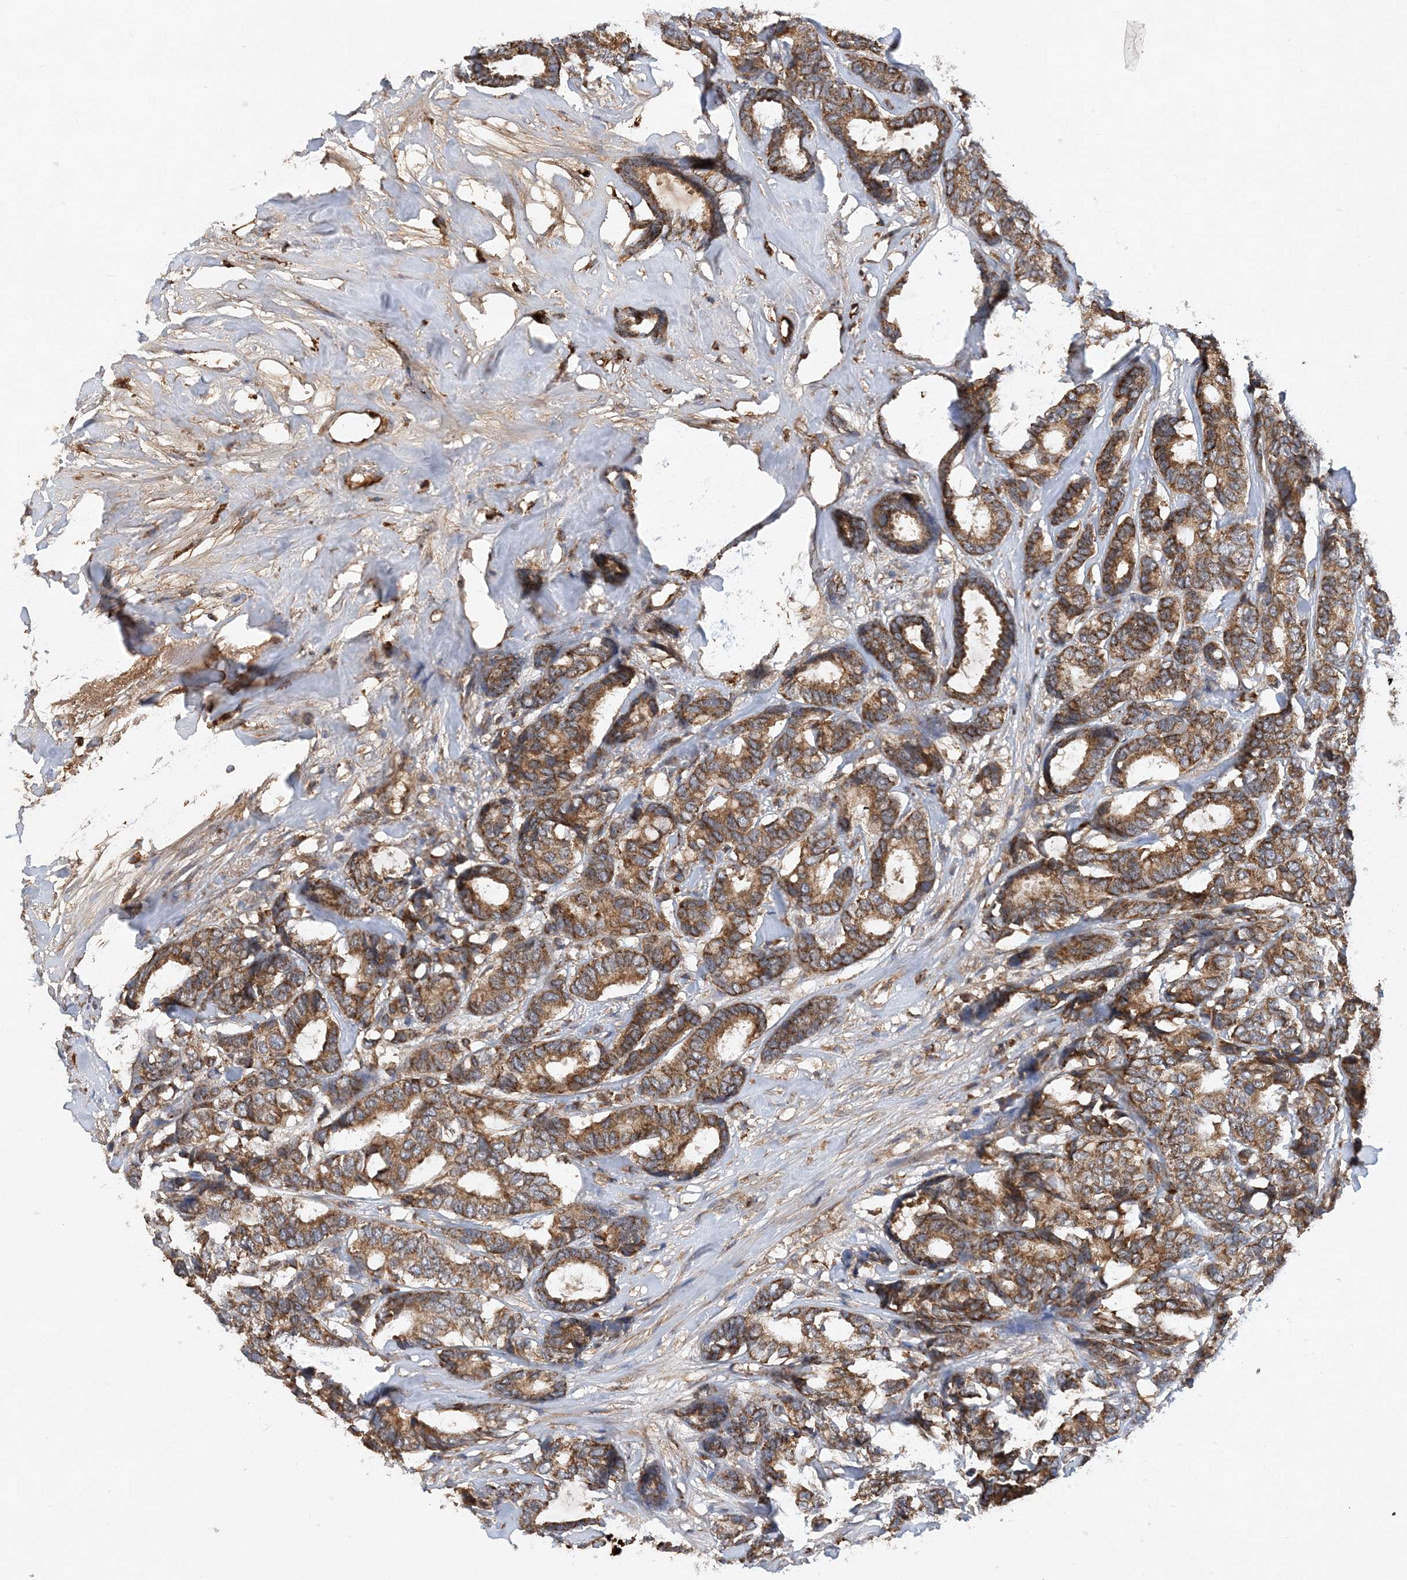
{"staining": {"intensity": "moderate", "quantity": ">75%", "location": "cytoplasmic/membranous"}, "tissue": "breast cancer", "cell_type": "Tumor cells", "image_type": "cancer", "snomed": [{"axis": "morphology", "description": "Duct carcinoma"}, {"axis": "topography", "description": "Breast"}], "caption": "A medium amount of moderate cytoplasmic/membranous positivity is present in approximately >75% of tumor cells in breast cancer tissue.", "gene": "STK19", "patient": {"sex": "female", "age": 87}}